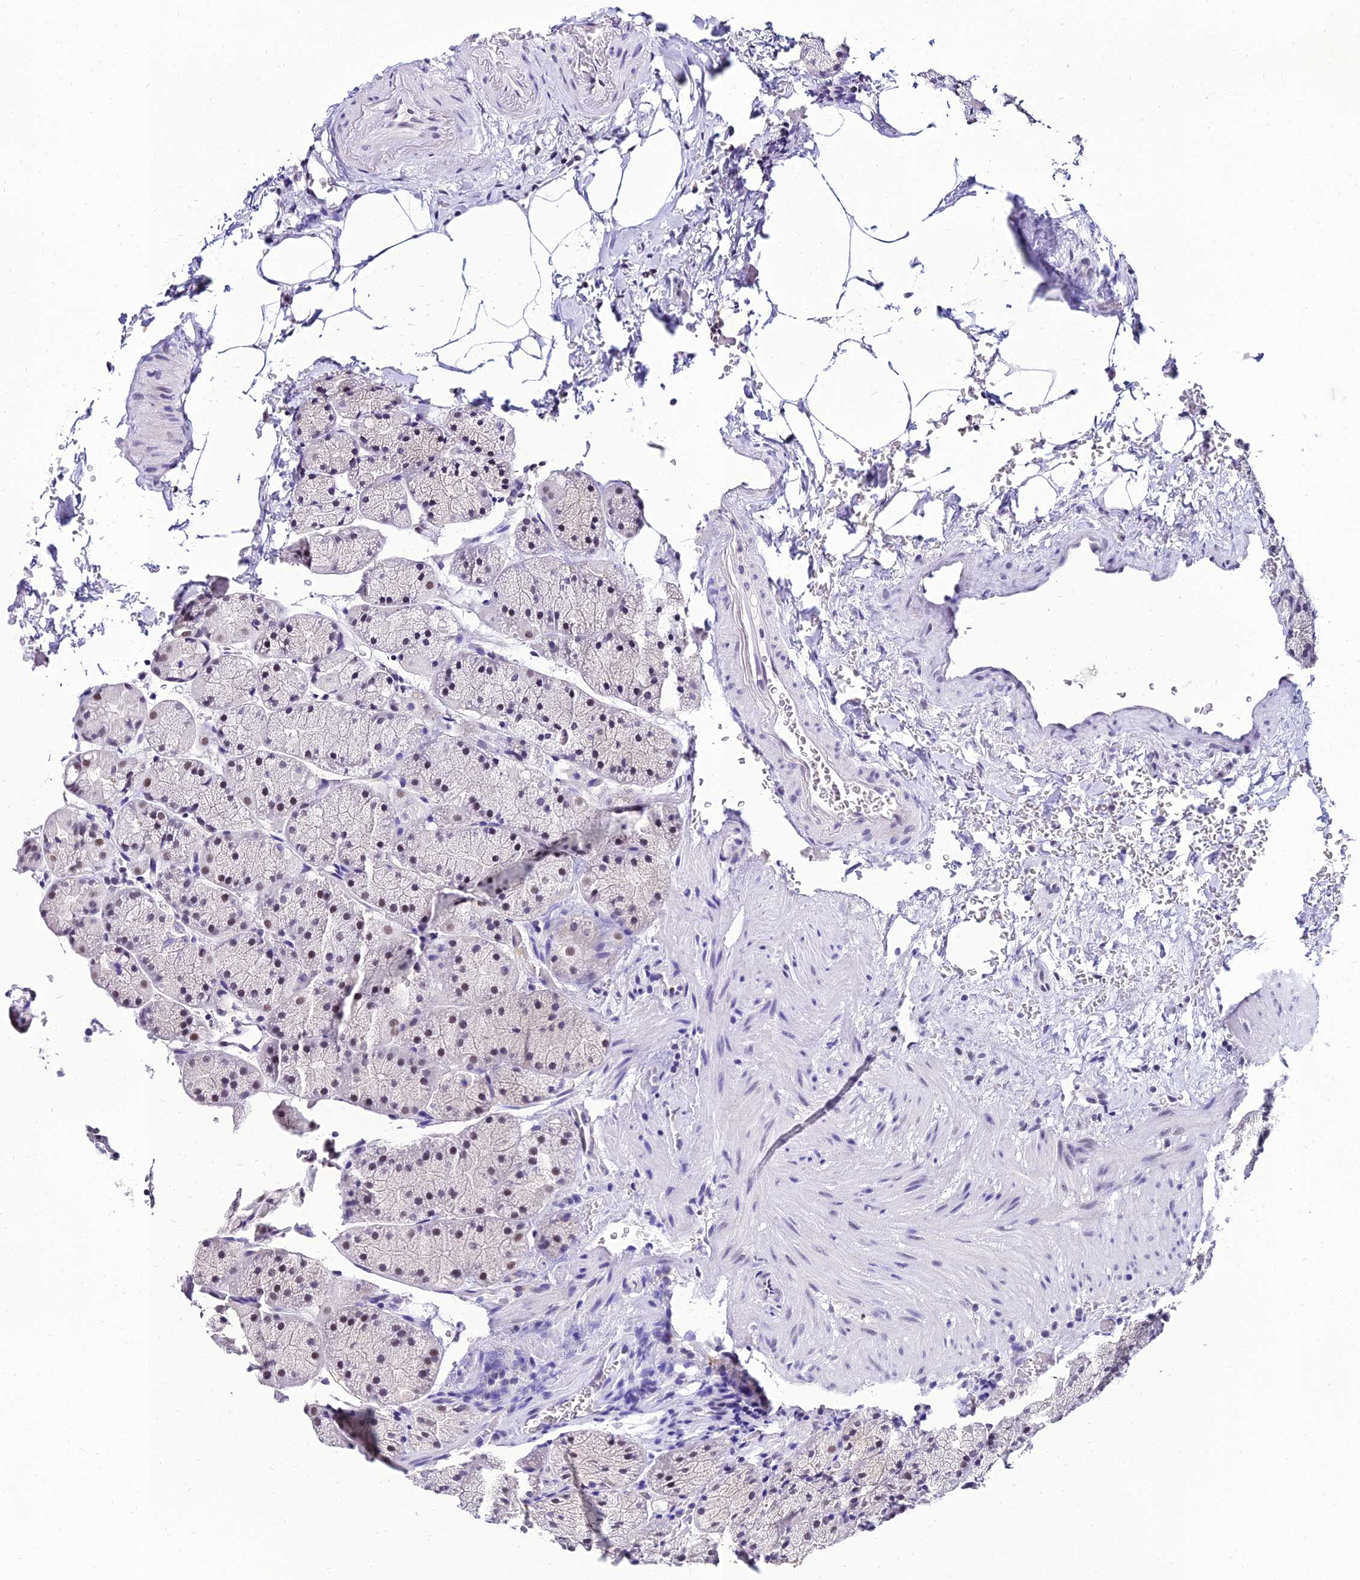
{"staining": {"intensity": "moderate", "quantity": "<25%", "location": "nuclear"}, "tissue": "stomach", "cell_type": "Glandular cells", "image_type": "normal", "snomed": [{"axis": "morphology", "description": "Normal tissue, NOS"}, {"axis": "topography", "description": "Stomach, upper"}, {"axis": "topography", "description": "Stomach, lower"}], "caption": "Immunohistochemical staining of benign stomach exhibits moderate nuclear protein expression in approximately <25% of glandular cells.", "gene": "PPP4R2", "patient": {"sex": "male", "age": 80}}